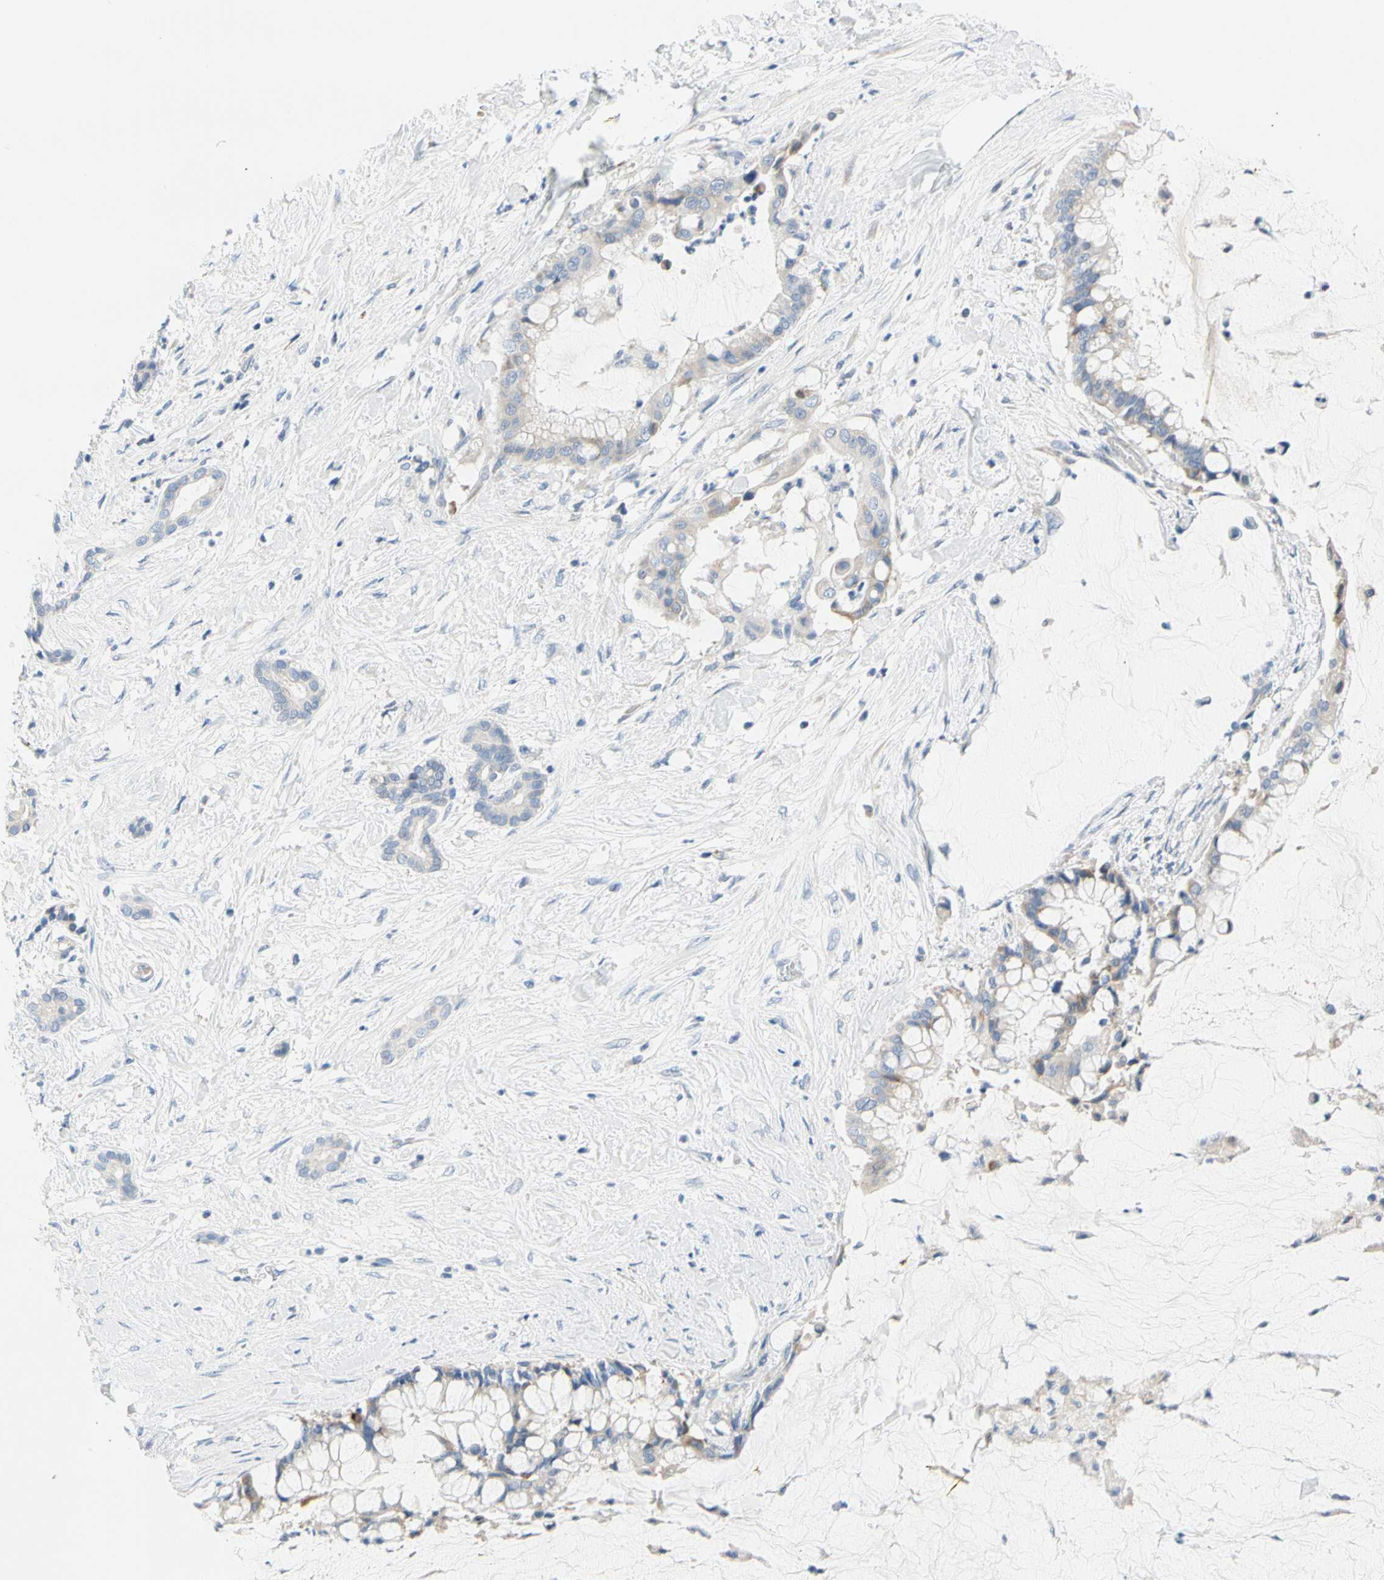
{"staining": {"intensity": "weak", "quantity": "<25%", "location": "cytoplasmic/membranous"}, "tissue": "pancreatic cancer", "cell_type": "Tumor cells", "image_type": "cancer", "snomed": [{"axis": "morphology", "description": "Adenocarcinoma, NOS"}, {"axis": "topography", "description": "Pancreas"}], "caption": "Protein analysis of pancreatic adenocarcinoma shows no significant staining in tumor cells.", "gene": "STXBP1", "patient": {"sex": "male", "age": 41}}